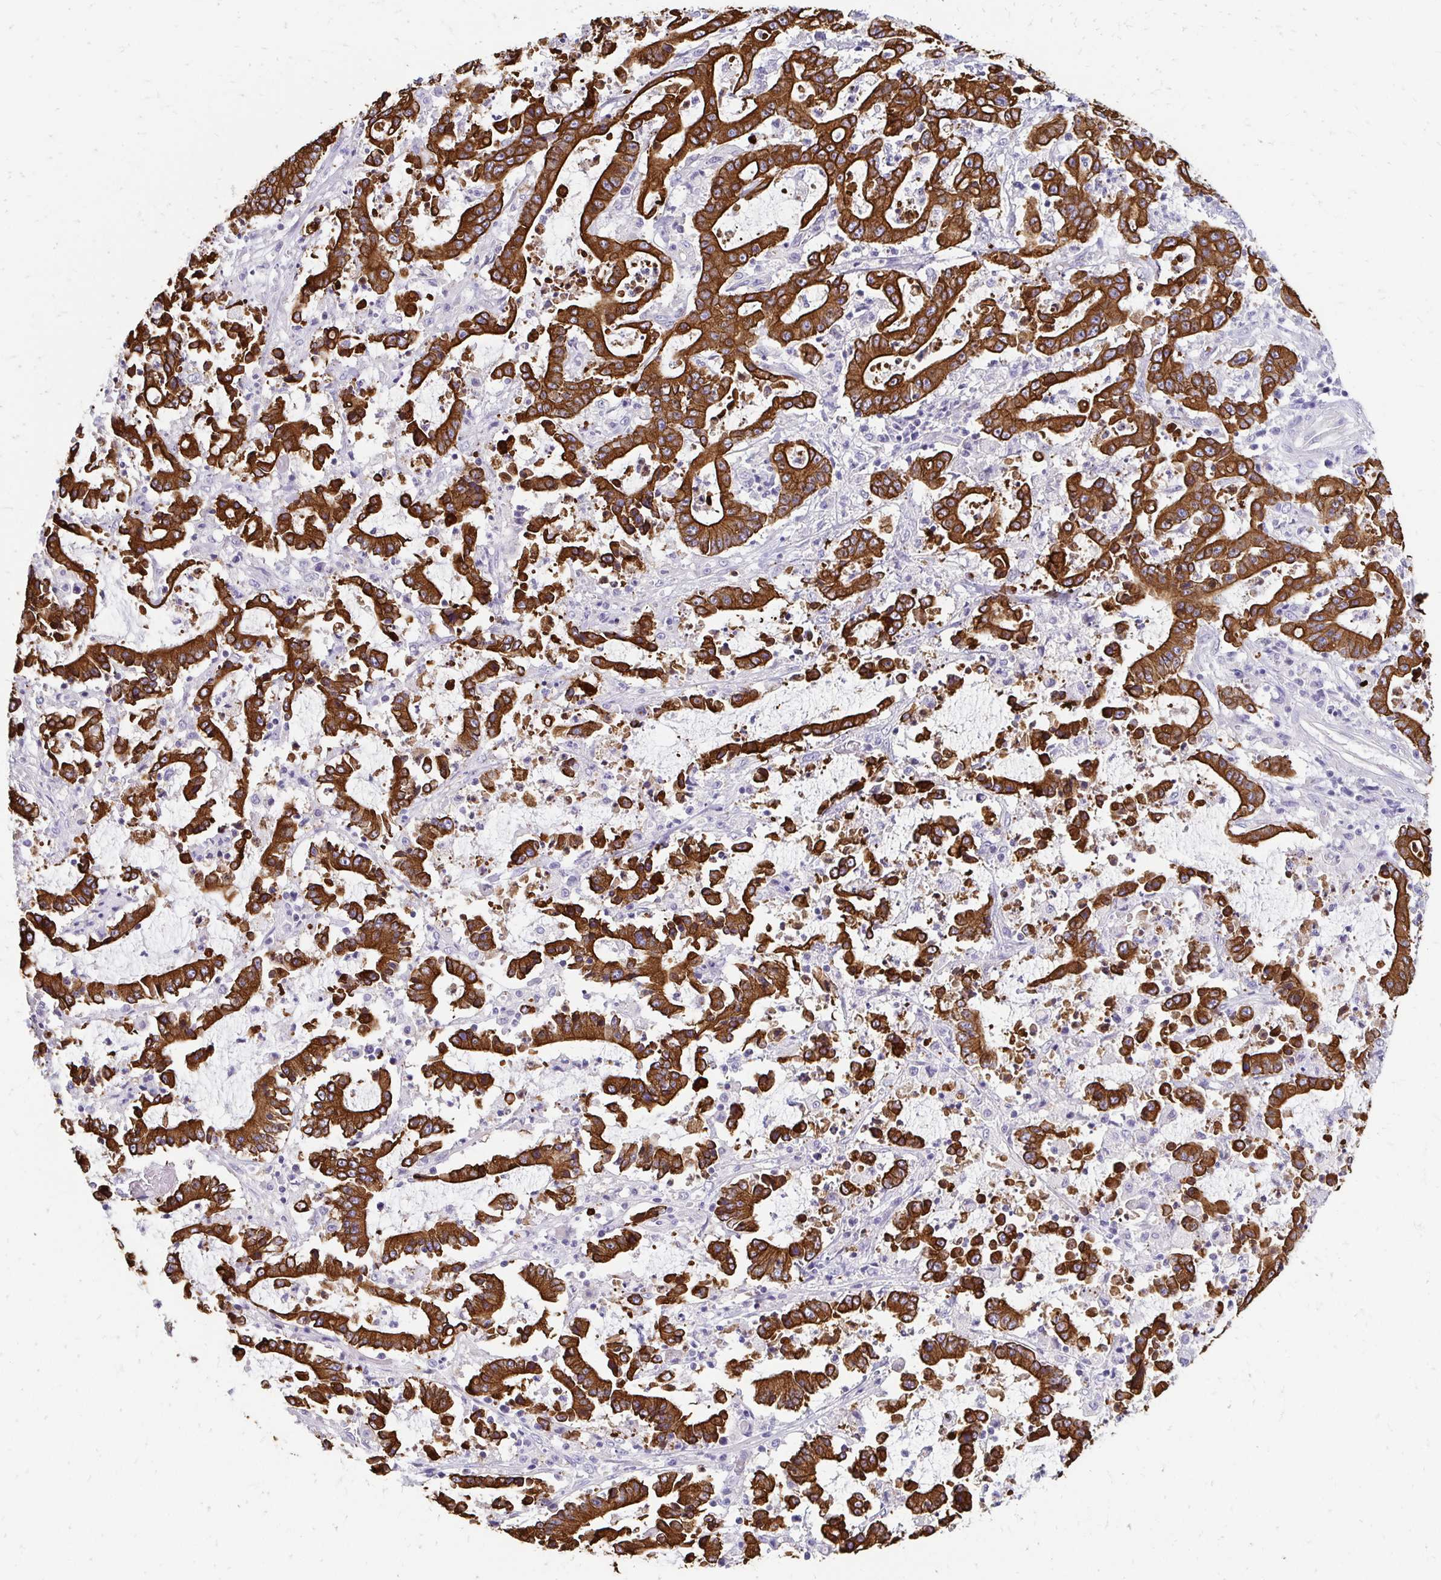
{"staining": {"intensity": "strong", "quantity": ">75%", "location": "cytoplasmic/membranous"}, "tissue": "stomach cancer", "cell_type": "Tumor cells", "image_type": "cancer", "snomed": [{"axis": "morphology", "description": "Adenocarcinoma, NOS"}, {"axis": "topography", "description": "Stomach, upper"}], "caption": "Human stomach cancer stained with a brown dye exhibits strong cytoplasmic/membranous positive positivity in about >75% of tumor cells.", "gene": "C1QTNF2", "patient": {"sex": "male", "age": 68}}